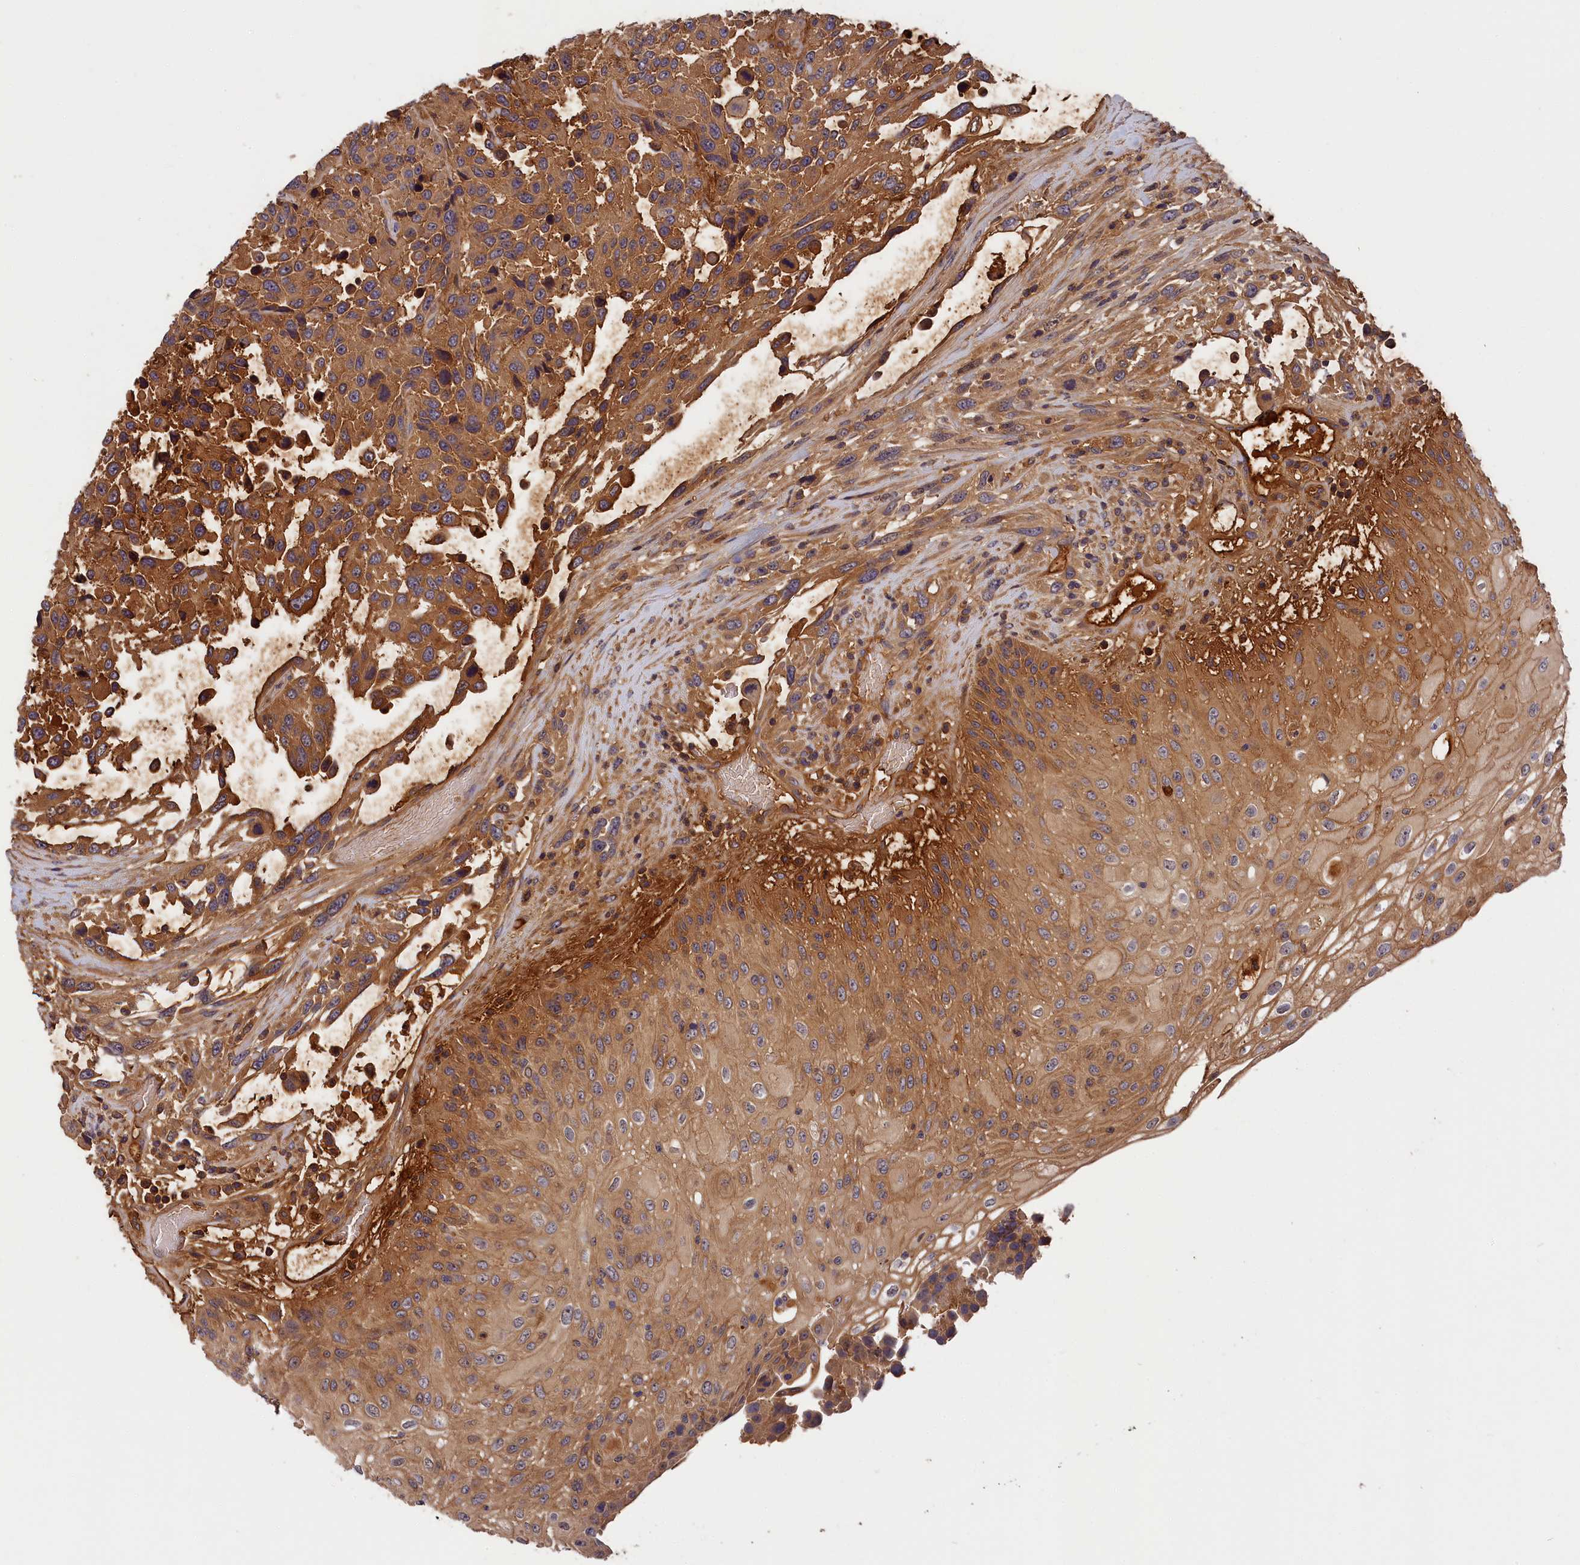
{"staining": {"intensity": "moderate", "quantity": ">75%", "location": "cytoplasmic/membranous"}, "tissue": "urothelial cancer", "cell_type": "Tumor cells", "image_type": "cancer", "snomed": [{"axis": "morphology", "description": "Urothelial carcinoma, High grade"}, {"axis": "topography", "description": "Urinary bladder"}], "caption": "This image shows immunohistochemistry staining of human high-grade urothelial carcinoma, with medium moderate cytoplasmic/membranous positivity in approximately >75% of tumor cells.", "gene": "ITIH1", "patient": {"sex": "female", "age": 70}}